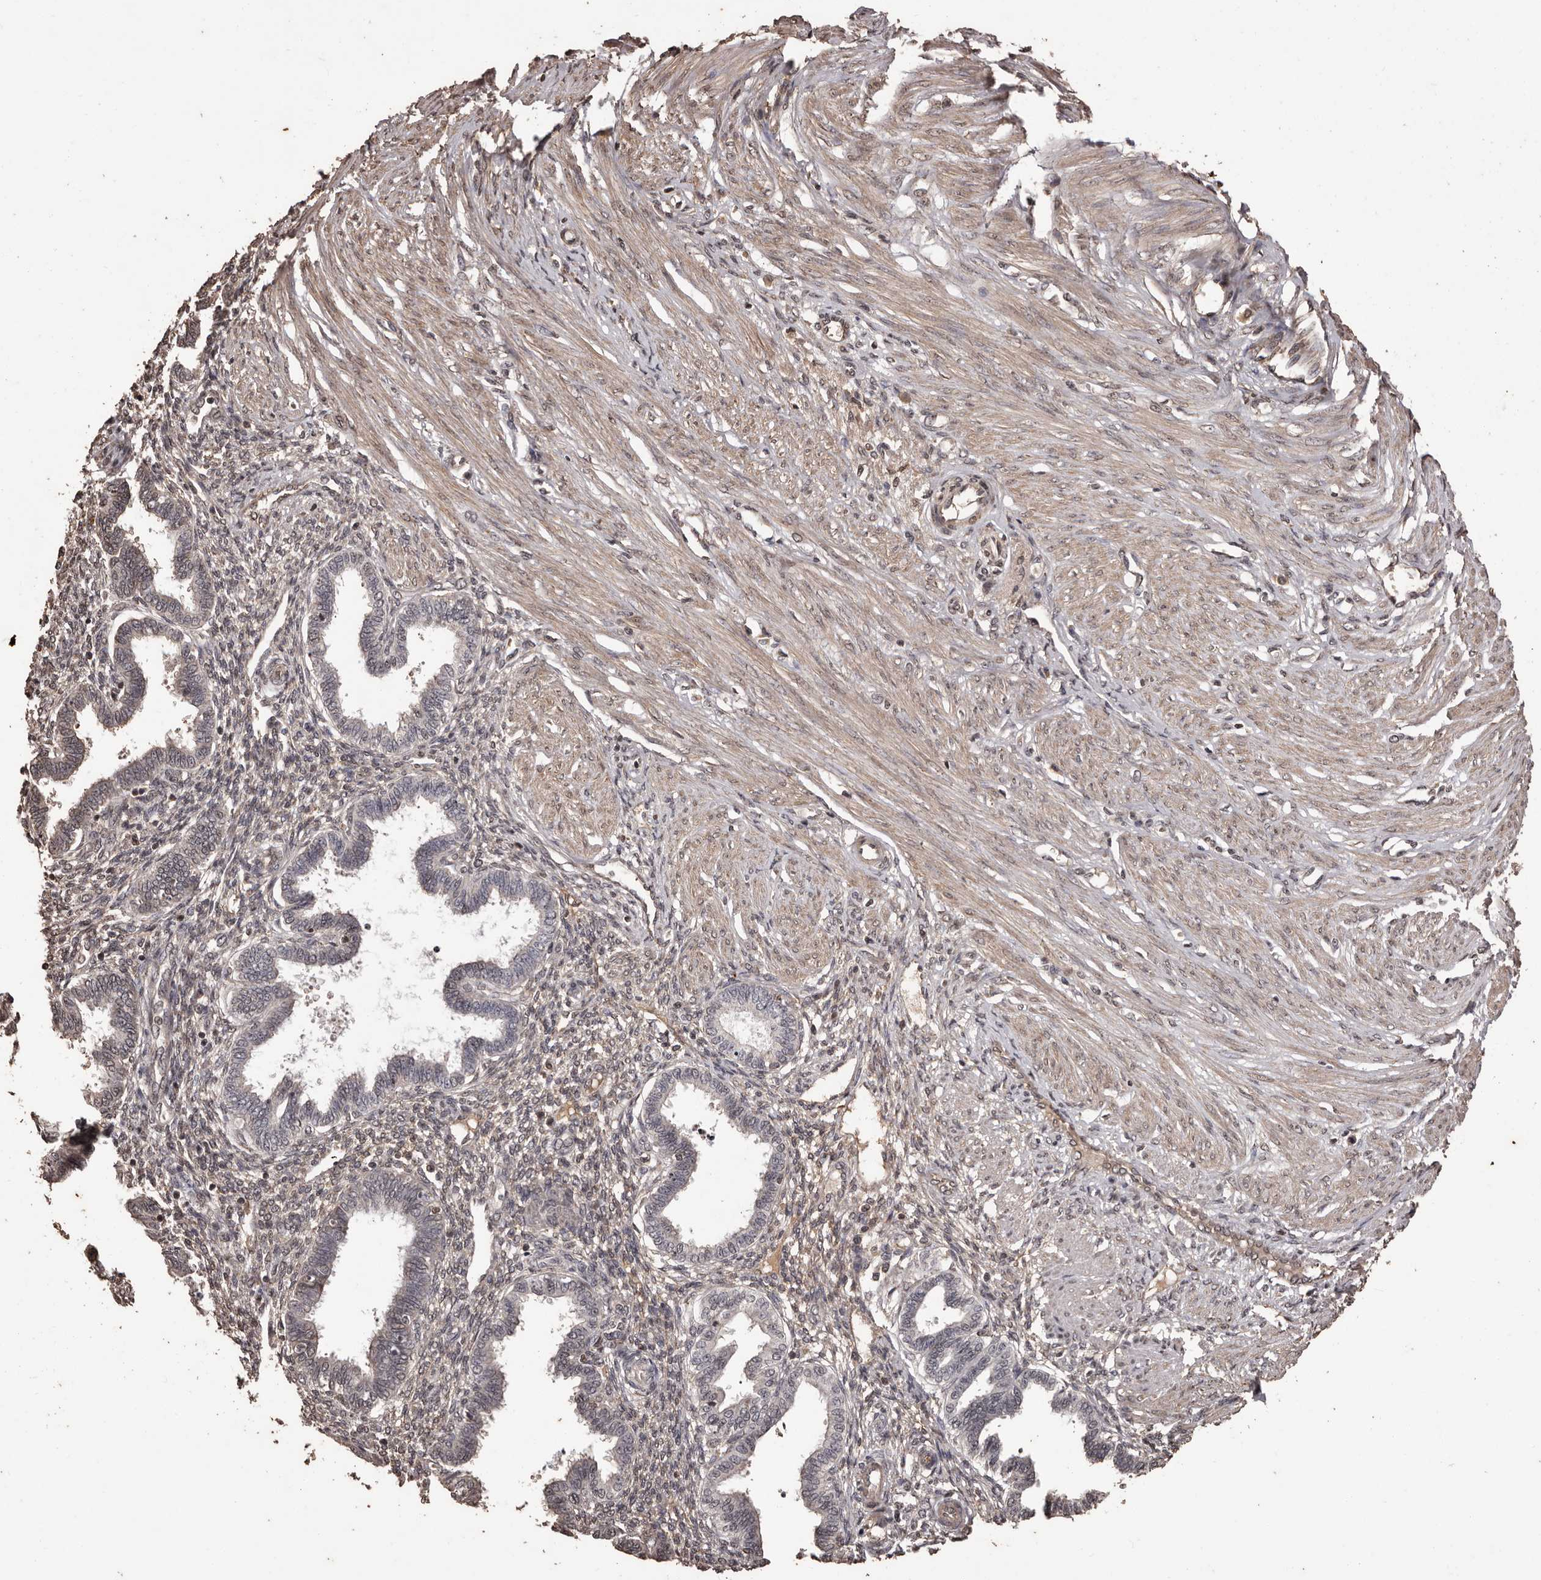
{"staining": {"intensity": "weak", "quantity": "25%-75%", "location": "cytoplasmic/membranous"}, "tissue": "endometrium", "cell_type": "Cells in endometrial stroma", "image_type": "normal", "snomed": [{"axis": "morphology", "description": "Normal tissue, NOS"}, {"axis": "topography", "description": "Endometrium"}], "caption": "A brown stain highlights weak cytoplasmic/membranous positivity of a protein in cells in endometrial stroma of benign human endometrium. Immunohistochemistry stains the protein in brown and the nuclei are stained blue.", "gene": "NAV1", "patient": {"sex": "female", "age": 33}}